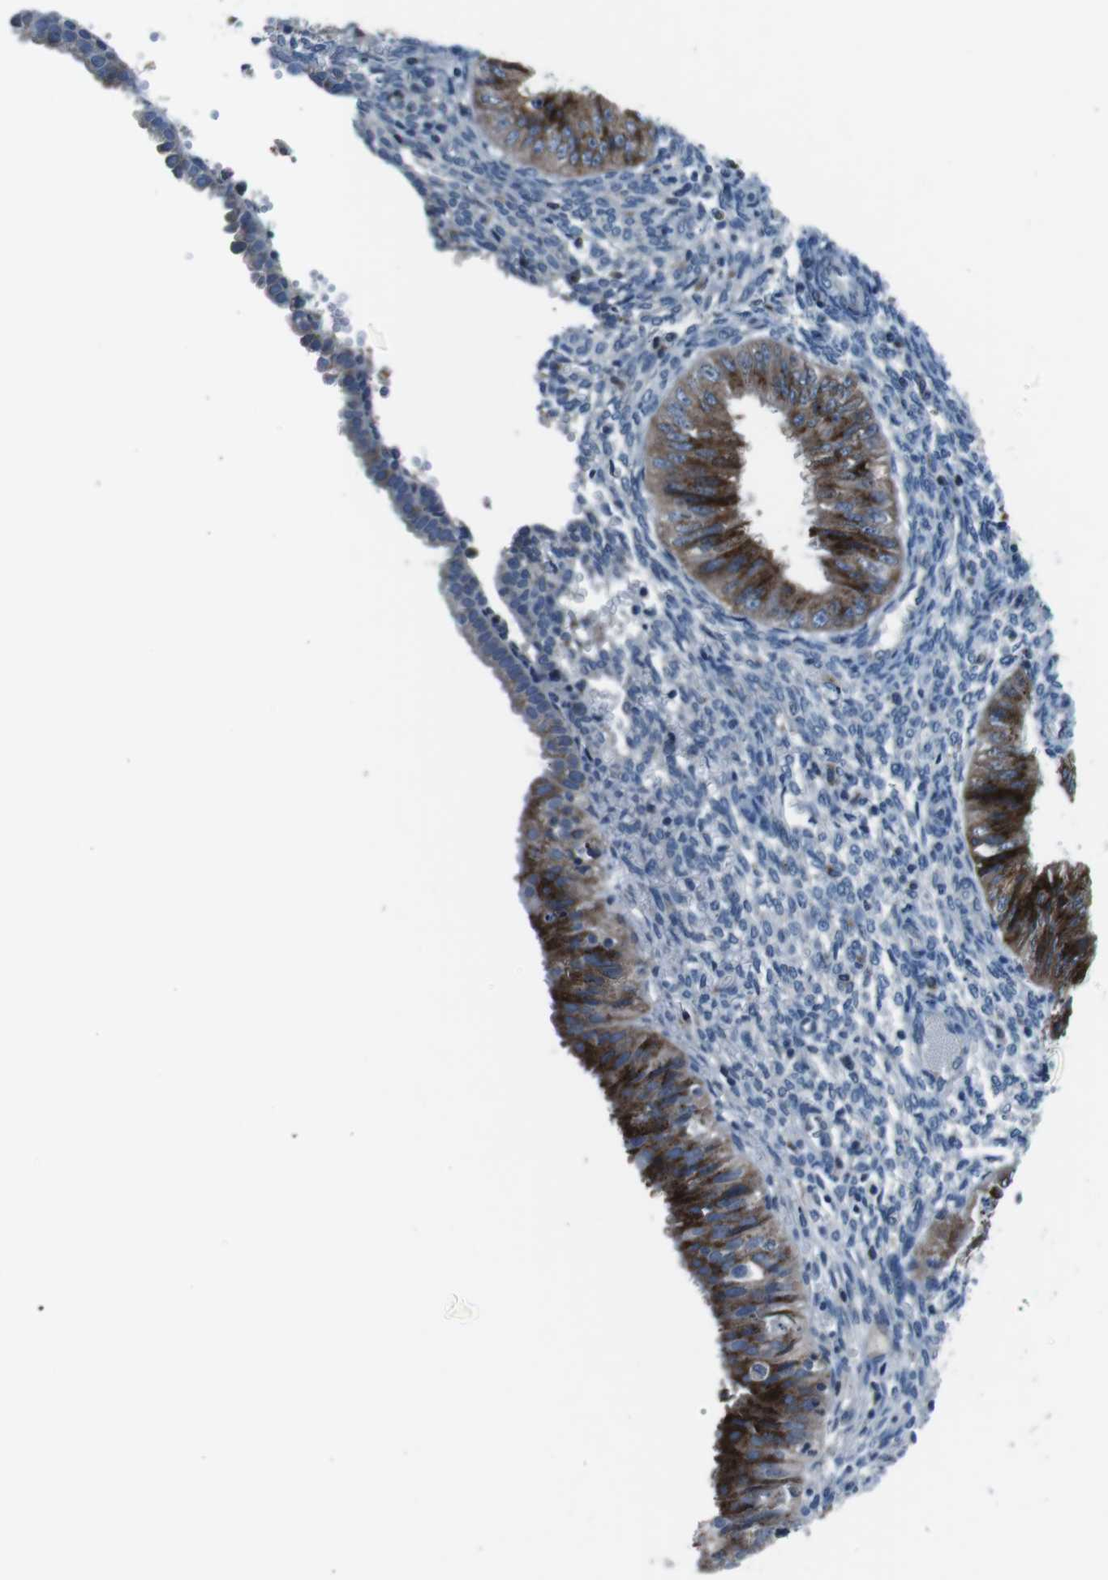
{"staining": {"intensity": "strong", "quantity": ">75%", "location": "cytoplasmic/membranous"}, "tissue": "endometrial cancer", "cell_type": "Tumor cells", "image_type": "cancer", "snomed": [{"axis": "morphology", "description": "Normal tissue, NOS"}, {"axis": "morphology", "description": "Adenocarcinoma, NOS"}, {"axis": "topography", "description": "Endometrium"}], "caption": "Tumor cells demonstrate high levels of strong cytoplasmic/membranous staining in about >75% of cells in human endometrial cancer (adenocarcinoma).", "gene": "NUCB2", "patient": {"sex": "female", "age": 53}}